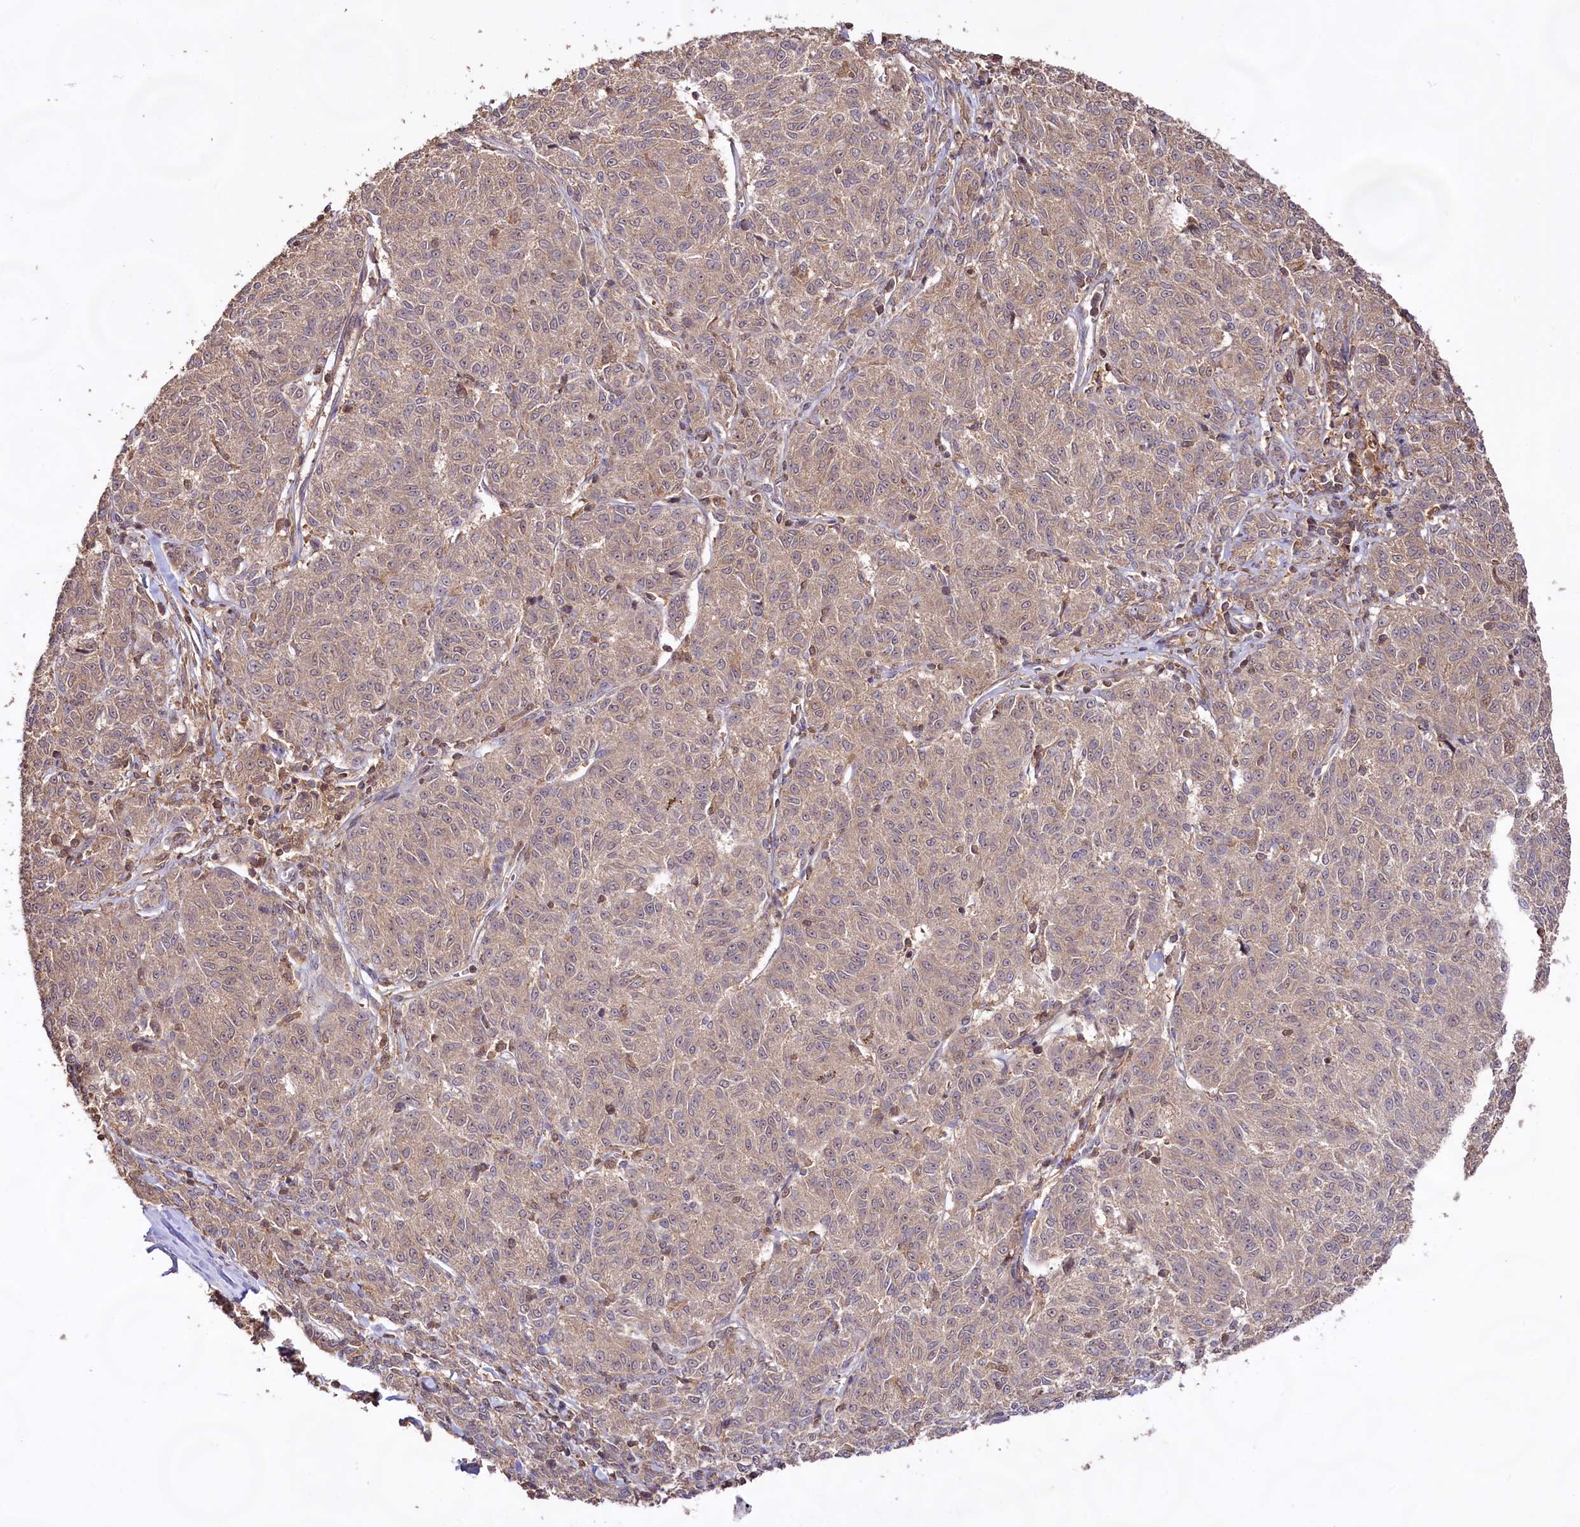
{"staining": {"intensity": "weak", "quantity": "<25%", "location": "cytoplasmic/membranous,nuclear"}, "tissue": "melanoma", "cell_type": "Tumor cells", "image_type": "cancer", "snomed": [{"axis": "morphology", "description": "Malignant melanoma, NOS"}, {"axis": "topography", "description": "Skin"}], "caption": "An image of human malignant melanoma is negative for staining in tumor cells.", "gene": "RRP8", "patient": {"sex": "female", "age": 72}}